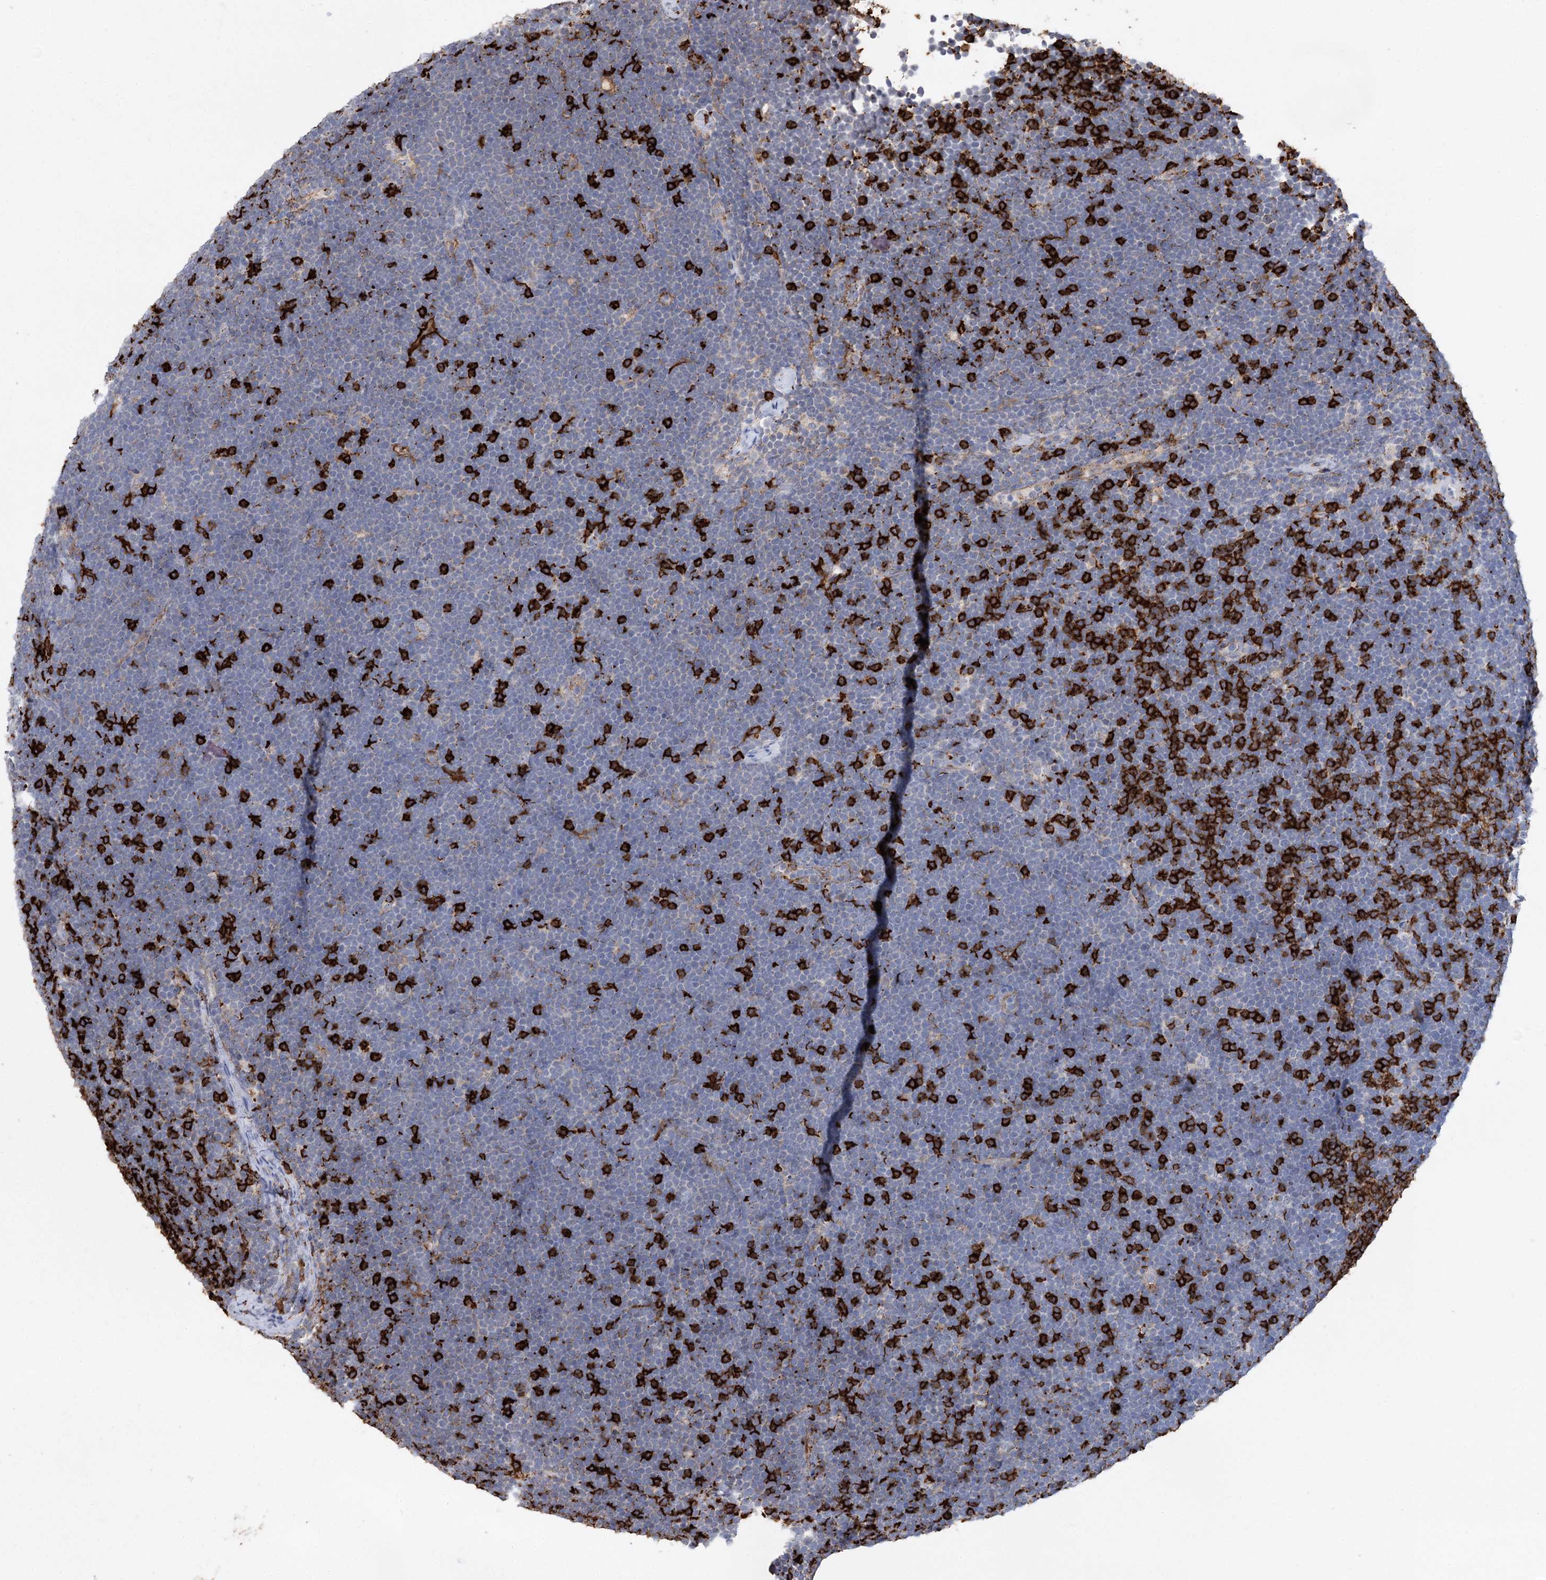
{"staining": {"intensity": "negative", "quantity": "none", "location": "none"}, "tissue": "lymphoma", "cell_type": "Tumor cells", "image_type": "cancer", "snomed": [{"axis": "morphology", "description": "Malignant lymphoma, non-Hodgkin's type, High grade"}, {"axis": "topography", "description": "Lymph node"}], "caption": "This is an immunohistochemistry (IHC) histopathology image of high-grade malignant lymphoma, non-Hodgkin's type. There is no positivity in tumor cells.", "gene": "PIWIL4", "patient": {"sex": "male", "age": 13}}